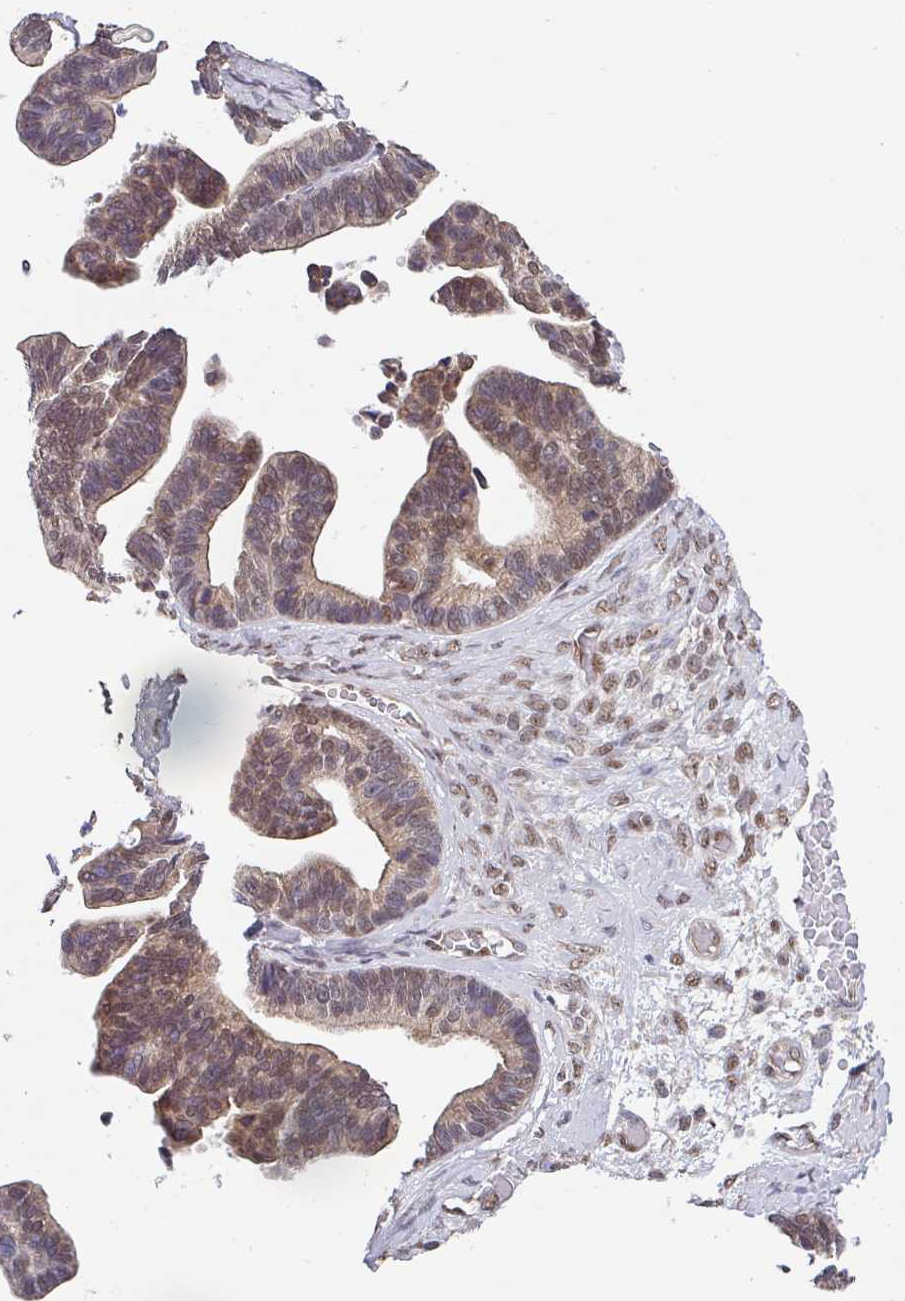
{"staining": {"intensity": "moderate", "quantity": ">75%", "location": "nuclear"}, "tissue": "ovarian cancer", "cell_type": "Tumor cells", "image_type": "cancer", "snomed": [{"axis": "morphology", "description": "Cystadenocarcinoma, serous, NOS"}, {"axis": "topography", "description": "Ovary"}], "caption": "Immunohistochemistry (DAB (3,3'-diaminobenzidine)) staining of serous cystadenocarcinoma (ovarian) demonstrates moderate nuclear protein staining in approximately >75% of tumor cells.", "gene": "TMED5", "patient": {"sex": "female", "age": 56}}